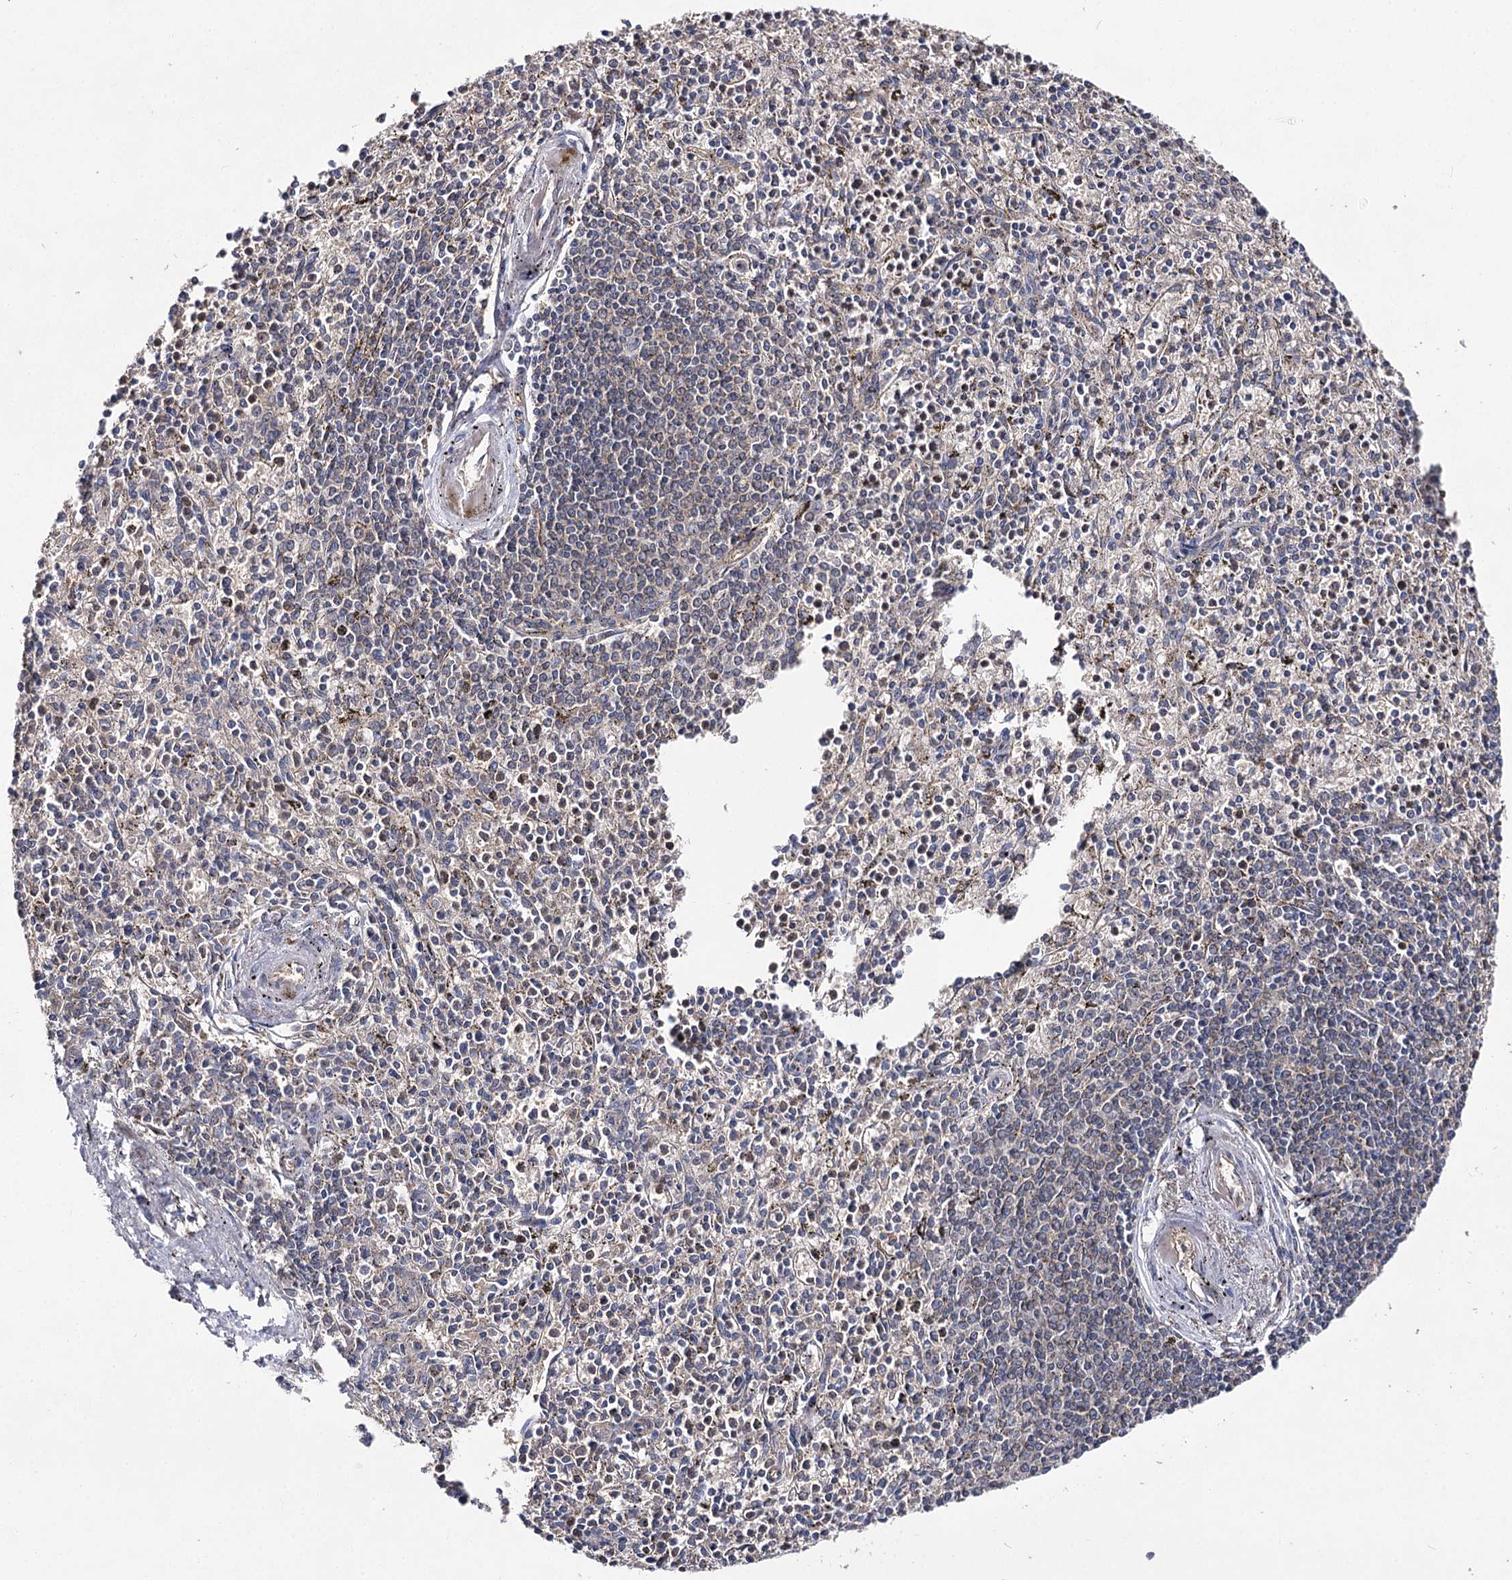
{"staining": {"intensity": "weak", "quantity": "<25%", "location": "cytoplasmic/membranous"}, "tissue": "spleen", "cell_type": "Cells in red pulp", "image_type": "normal", "snomed": [{"axis": "morphology", "description": "Normal tissue, NOS"}, {"axis": "topography", "description": "Spleen"}], "caption": "DAB immunohistochemical staining of unremarkable spleen displays no significant positivity in cells in red pulp.", "gene": "AURKC", "patient": {"sex": "male", "age": 72}}